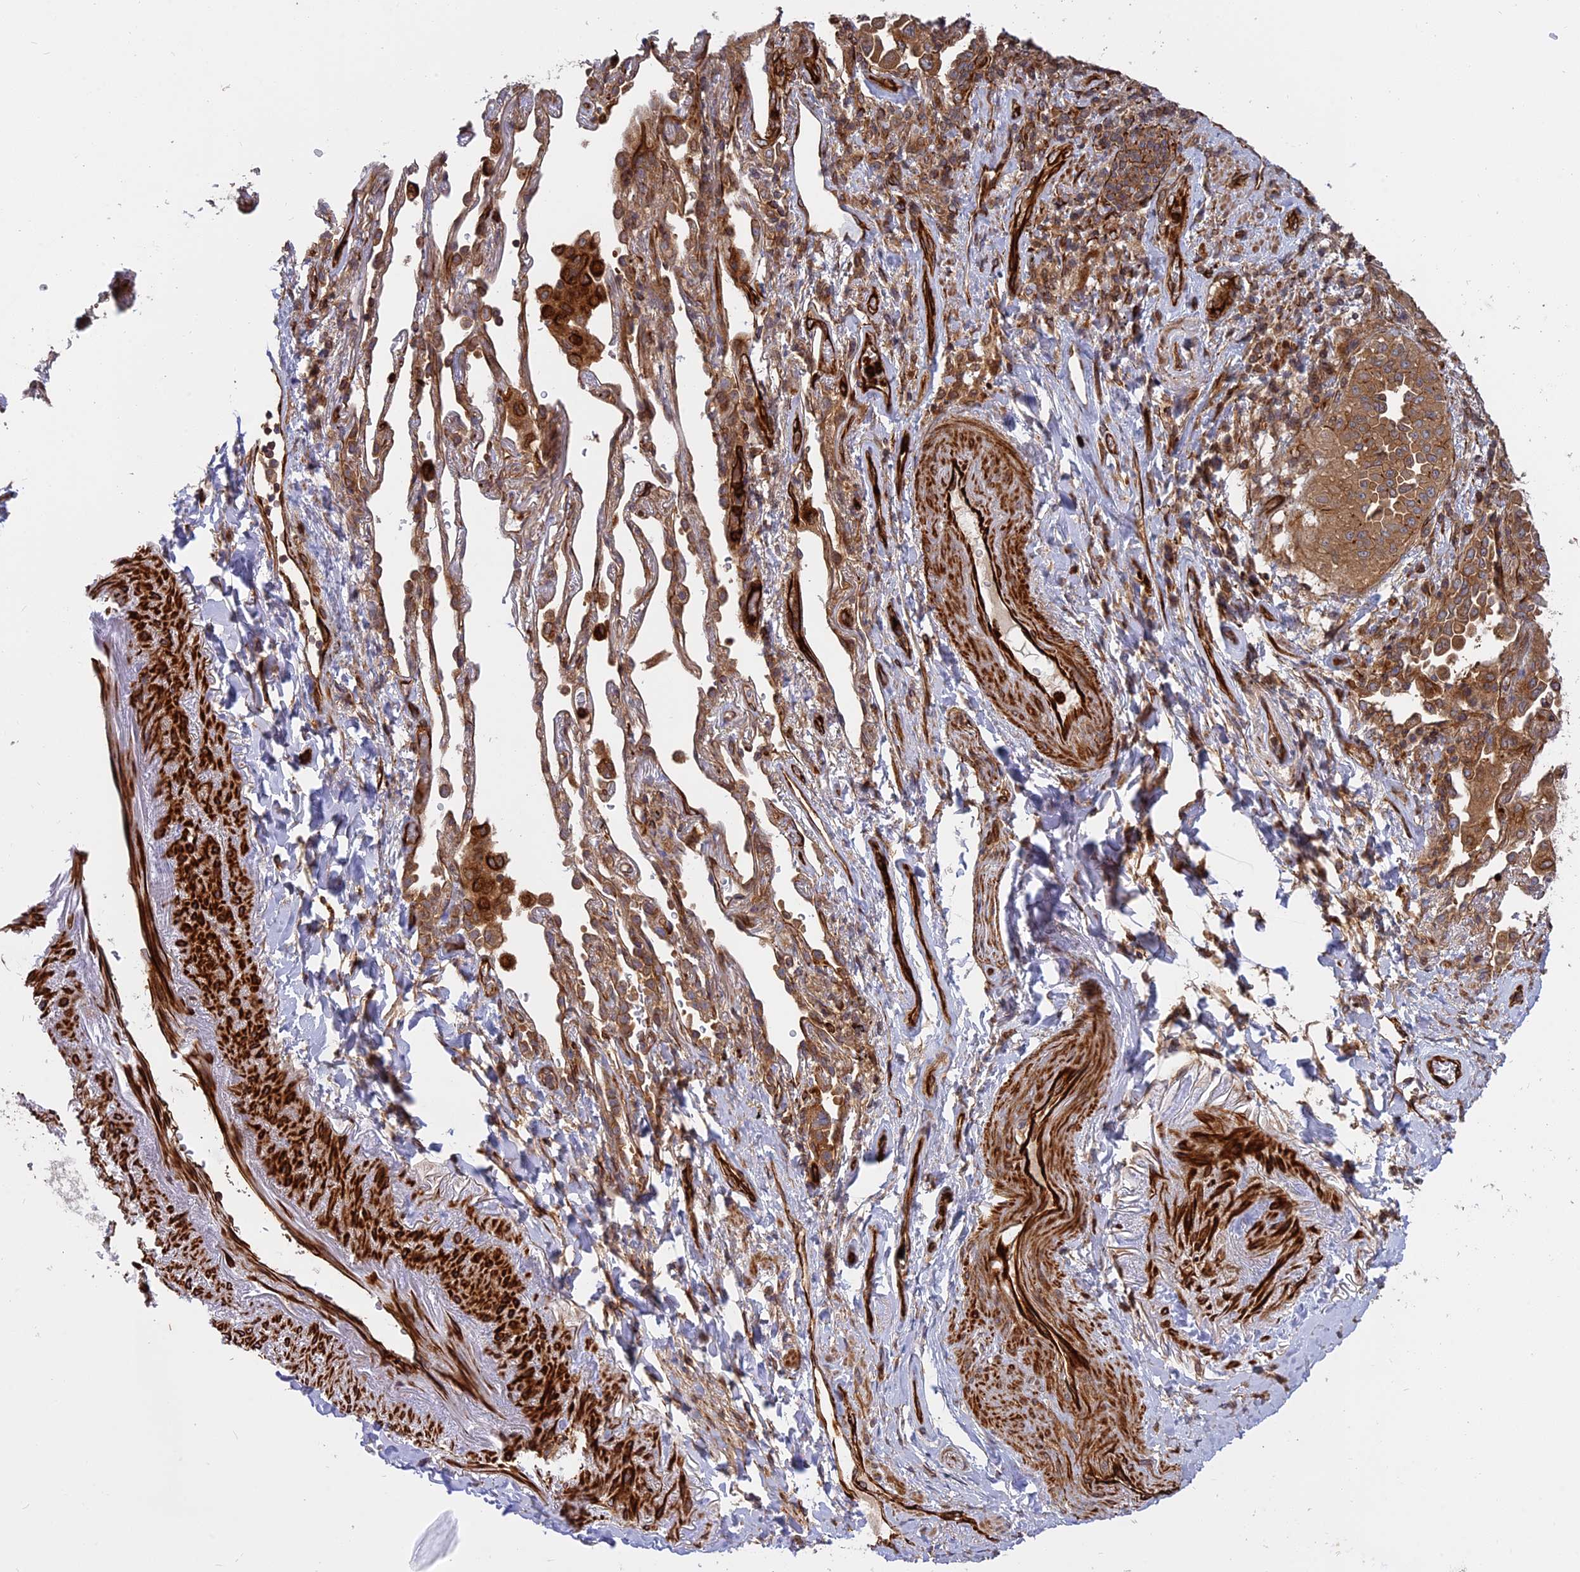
{"staining": {"intensity": "moderate", "quantity": ">75%", "location": "cytoplasmic/membranous"}, "tissue": "lung cancer", "cell_type": "Tumor cells", "image_type": "cancer", "snomed": [{"axis": "morphology", "description": "Adenocarcinoma, NOS"}, {"axis": "topography", "description": "Lung"}], "caption": "Lung cancer (adenocarcinoma) stained for a protein demonstrates moderate cytoplasmic/membranous positivity in tumor cells.", "gene": "PHLDB3", "patient": {"sex": "female", "age": 69}}